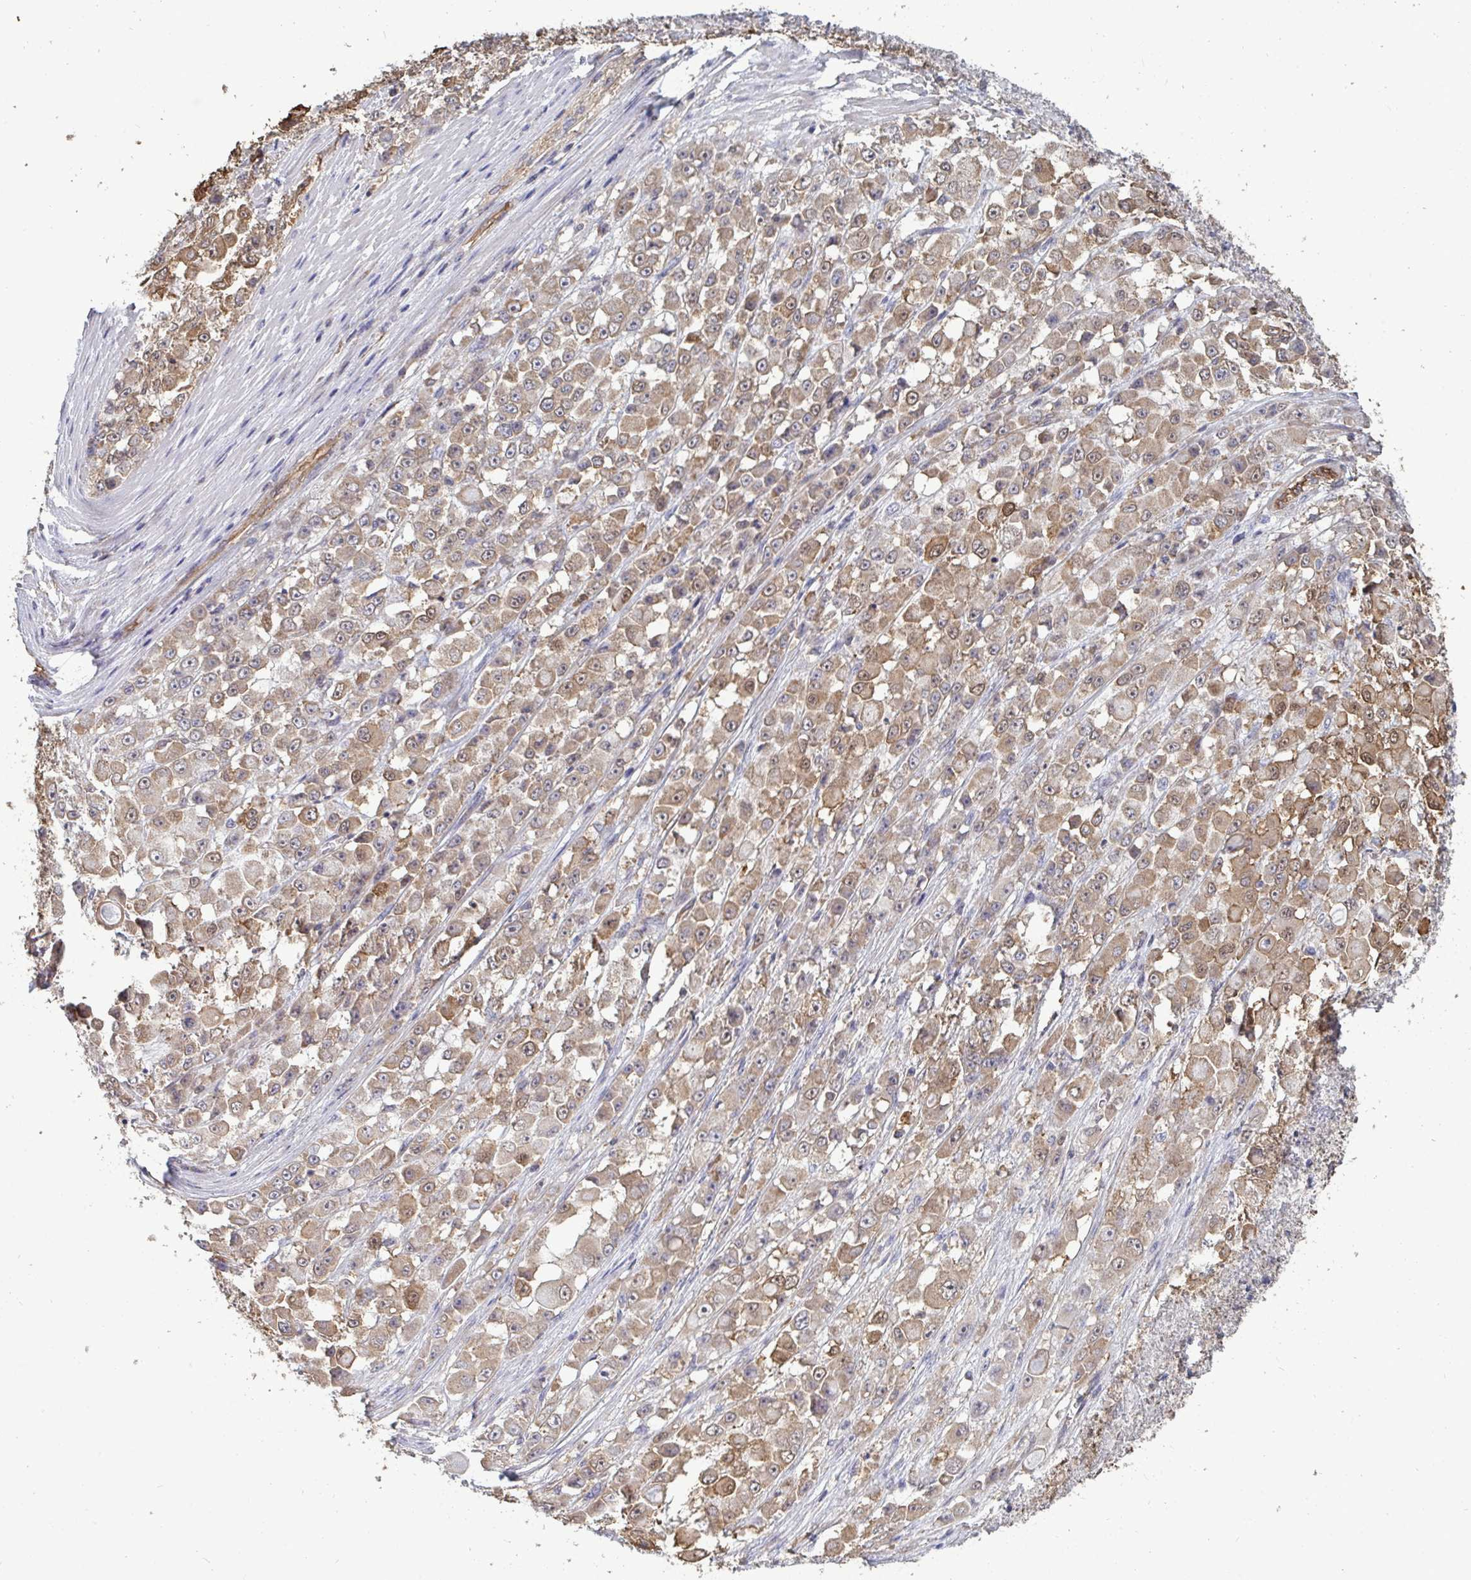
{"staining": {"intensity": "weak", "quantity": ">75%", "location": "cytoplasmic/membranous"}, "tissue": "stomach cancer", "cell_type": "Tumor cells", "image_type": "cancer", "snomed": [{"axis": "morphology", "description": "Adenocarcinoma, NOS"}, {"axis": "topography", "description": "Stomach"}], "caption": "Protein expression analysis of stomach adenocarcinoma reveals weak cytoplasmic/membranous expression in about >75% of tumor cells. (IHC, brightfield microscopy, high magnification).", "gene": "ISCU", "patient": {"sex": "female", "age": 76}}